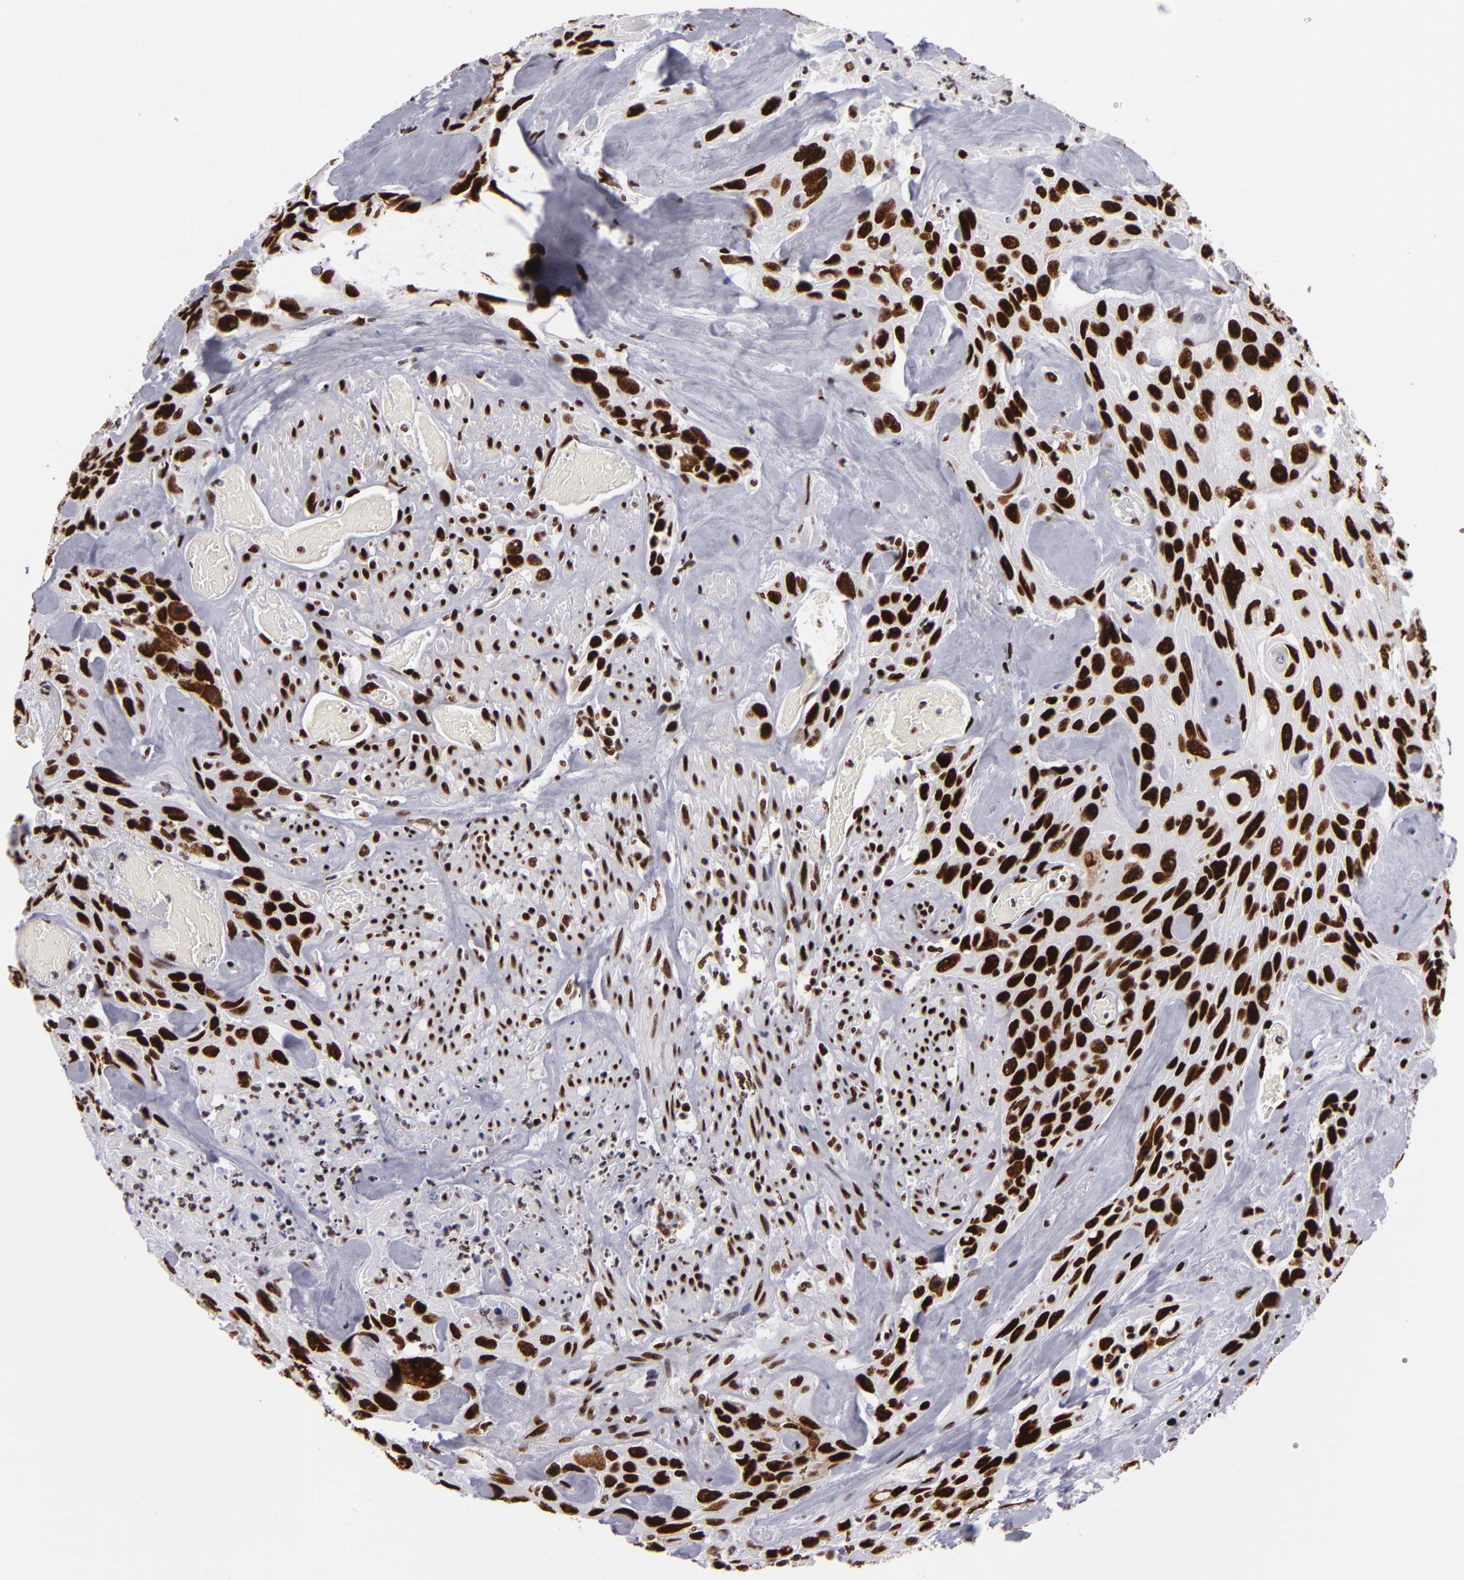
{"staining": {"intensity": "strong", "quantity": ">75%", "location": "nuclear"}, "tissue": "urothelial cancer", "cell_type": "Tumor cells", "image_type": "cancer", "snomed": [{"axis": "morphology", "description": "Urothelial carcinoma, High grade"}, {"axis": "topography", "description": "Urinary bladder"}], "caption": "A brown stain shows strong nuclear expression of a protein in high-grade urothelial carcinoma tumor cells.", "gene": "SAFB", "patient": {"sex": "female", "age": 84}}